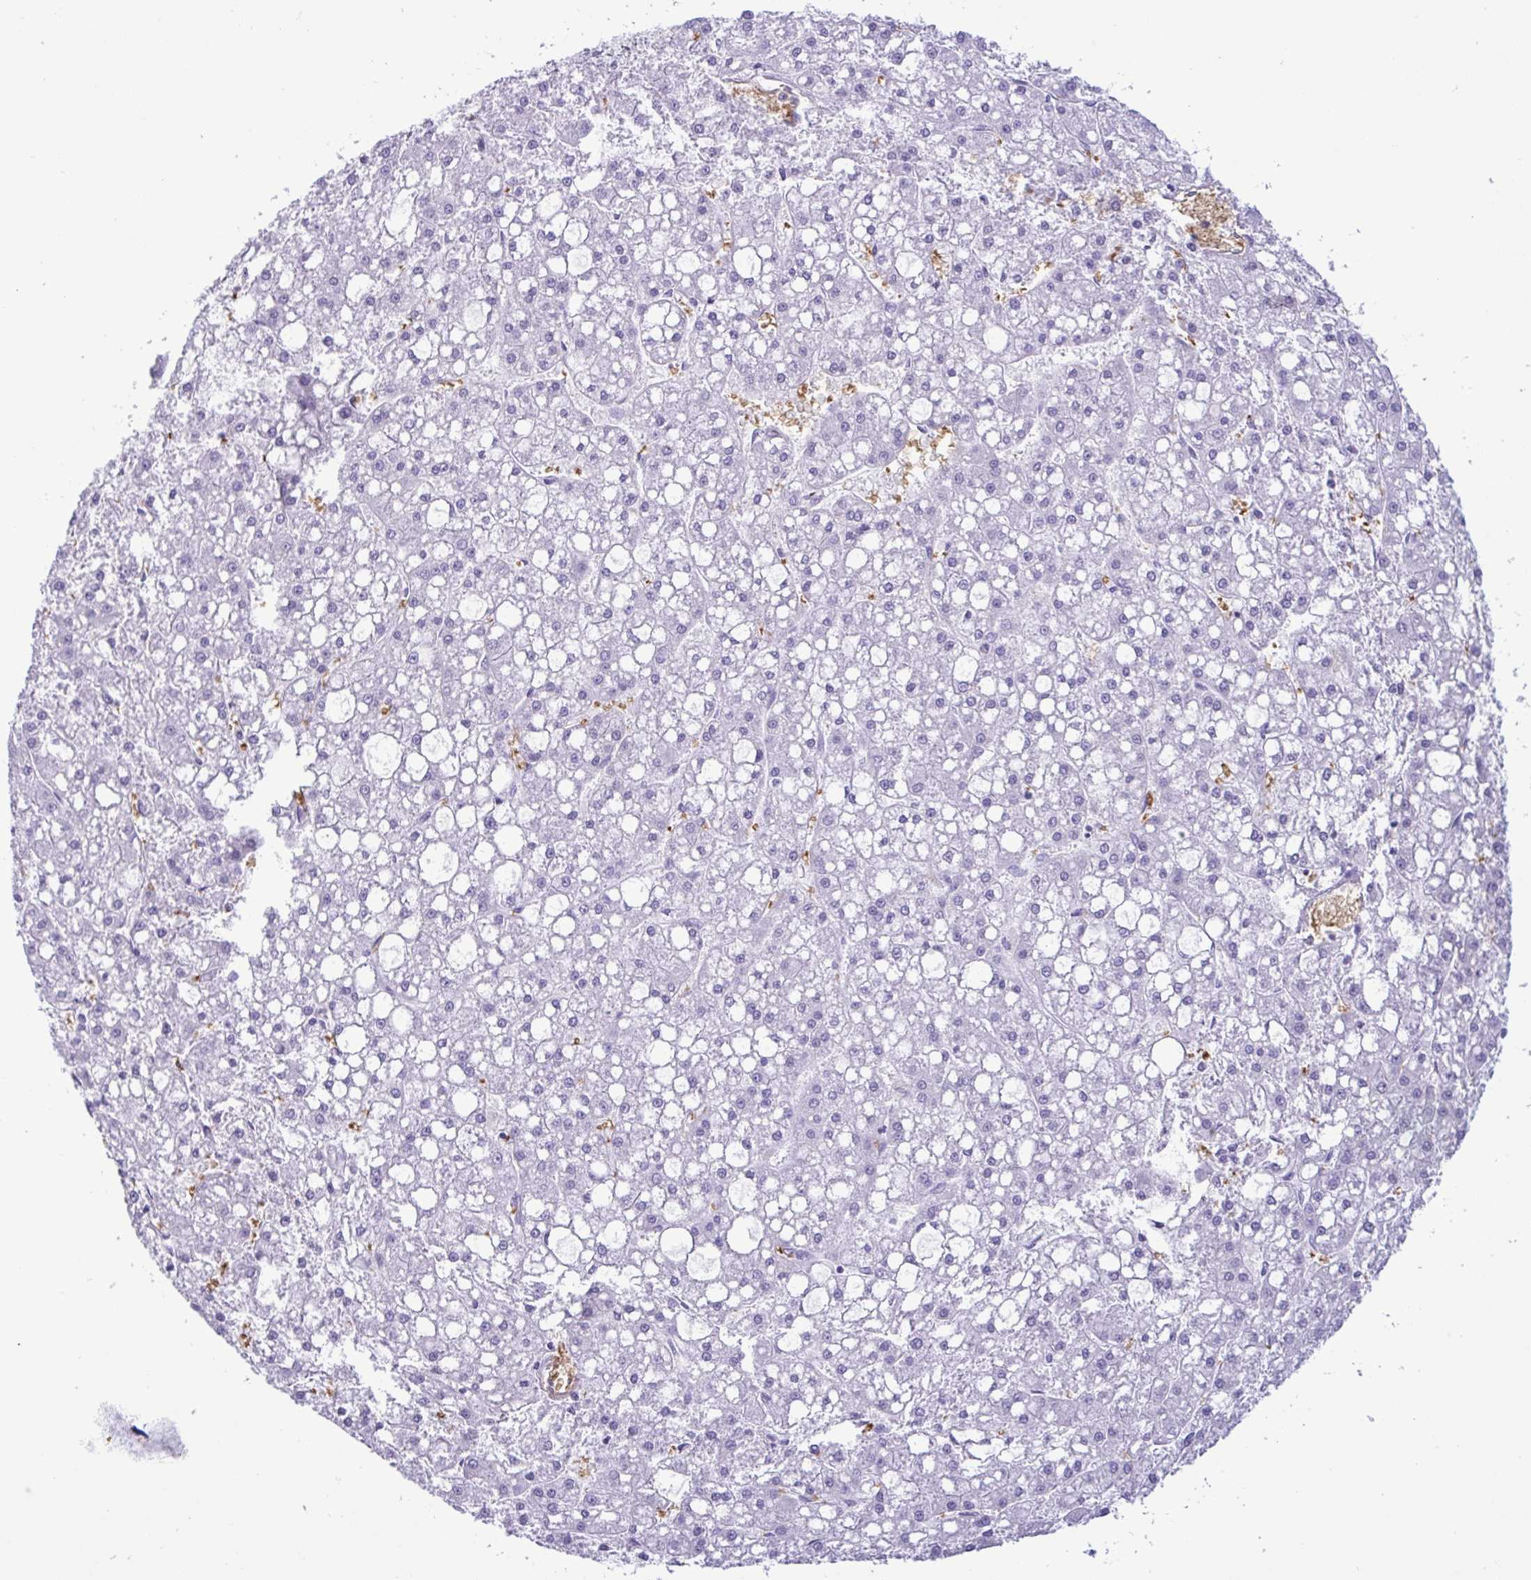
{"staining": {"intensity": "negative", "quantity": "none", "location": "none"}, "tissue": "liver cancer", "cell_type": "Tumor cells", "image_type": "cancer", "snomed": [{"axis": "morphology", "description": "Carcinoma, Hepatocellular, NOS"}, {"axis": "topography", "description": "Liver"}], "caption": "Immunohistochemistry (IHC) histopathology image of neoplastic tissue: liver cancer stained with DAB displays no significant protein positivity in tumor cells.", "gene": "SLC2A1", "patient": {"sex": "male", "age": 67}}